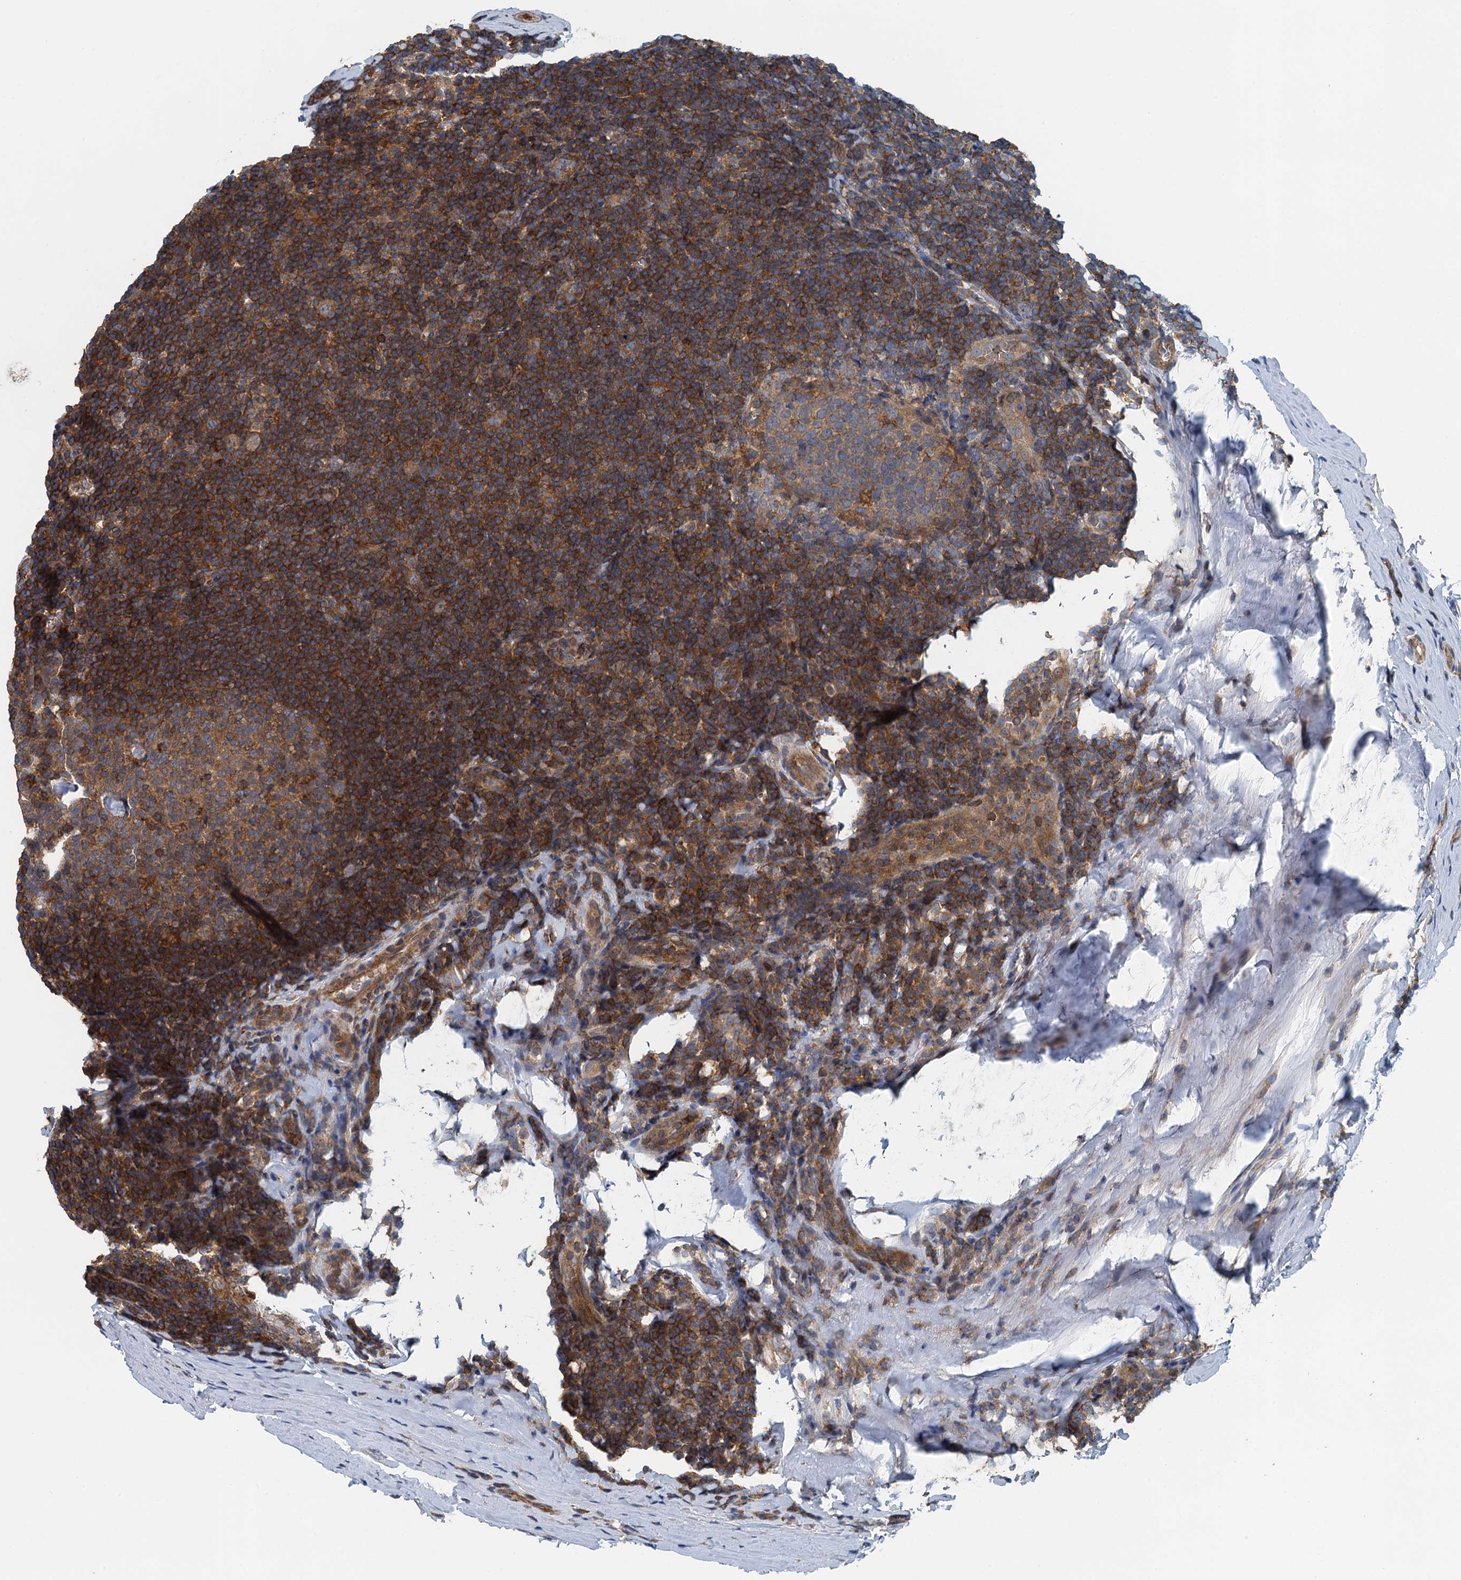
{"staining": {"intensity": "moderate", "quantity": ">75%", "location": "cytoplasmic/membranous"}, "tissue": "tonsil", "cell_type": "Germinal center cells", "image_type": "normal", "snomed": [{"axis": "morphology", "description": "Normal tissue, NOS"}, {"axis": "topography", "description": "Tonsil"}], "caption": "Germinal center cells show medium levels of moderate cytoplasmic/membranous staining in approximately >75% of cells in unremarkable human tonsil. The staining is performed using DAB brown chromogen to label protein expression. The nuclei are counter-stained blue using hematoxylin.", "gene": "PPP1R14D", "patient": {"sex": "male", "age": 37}}